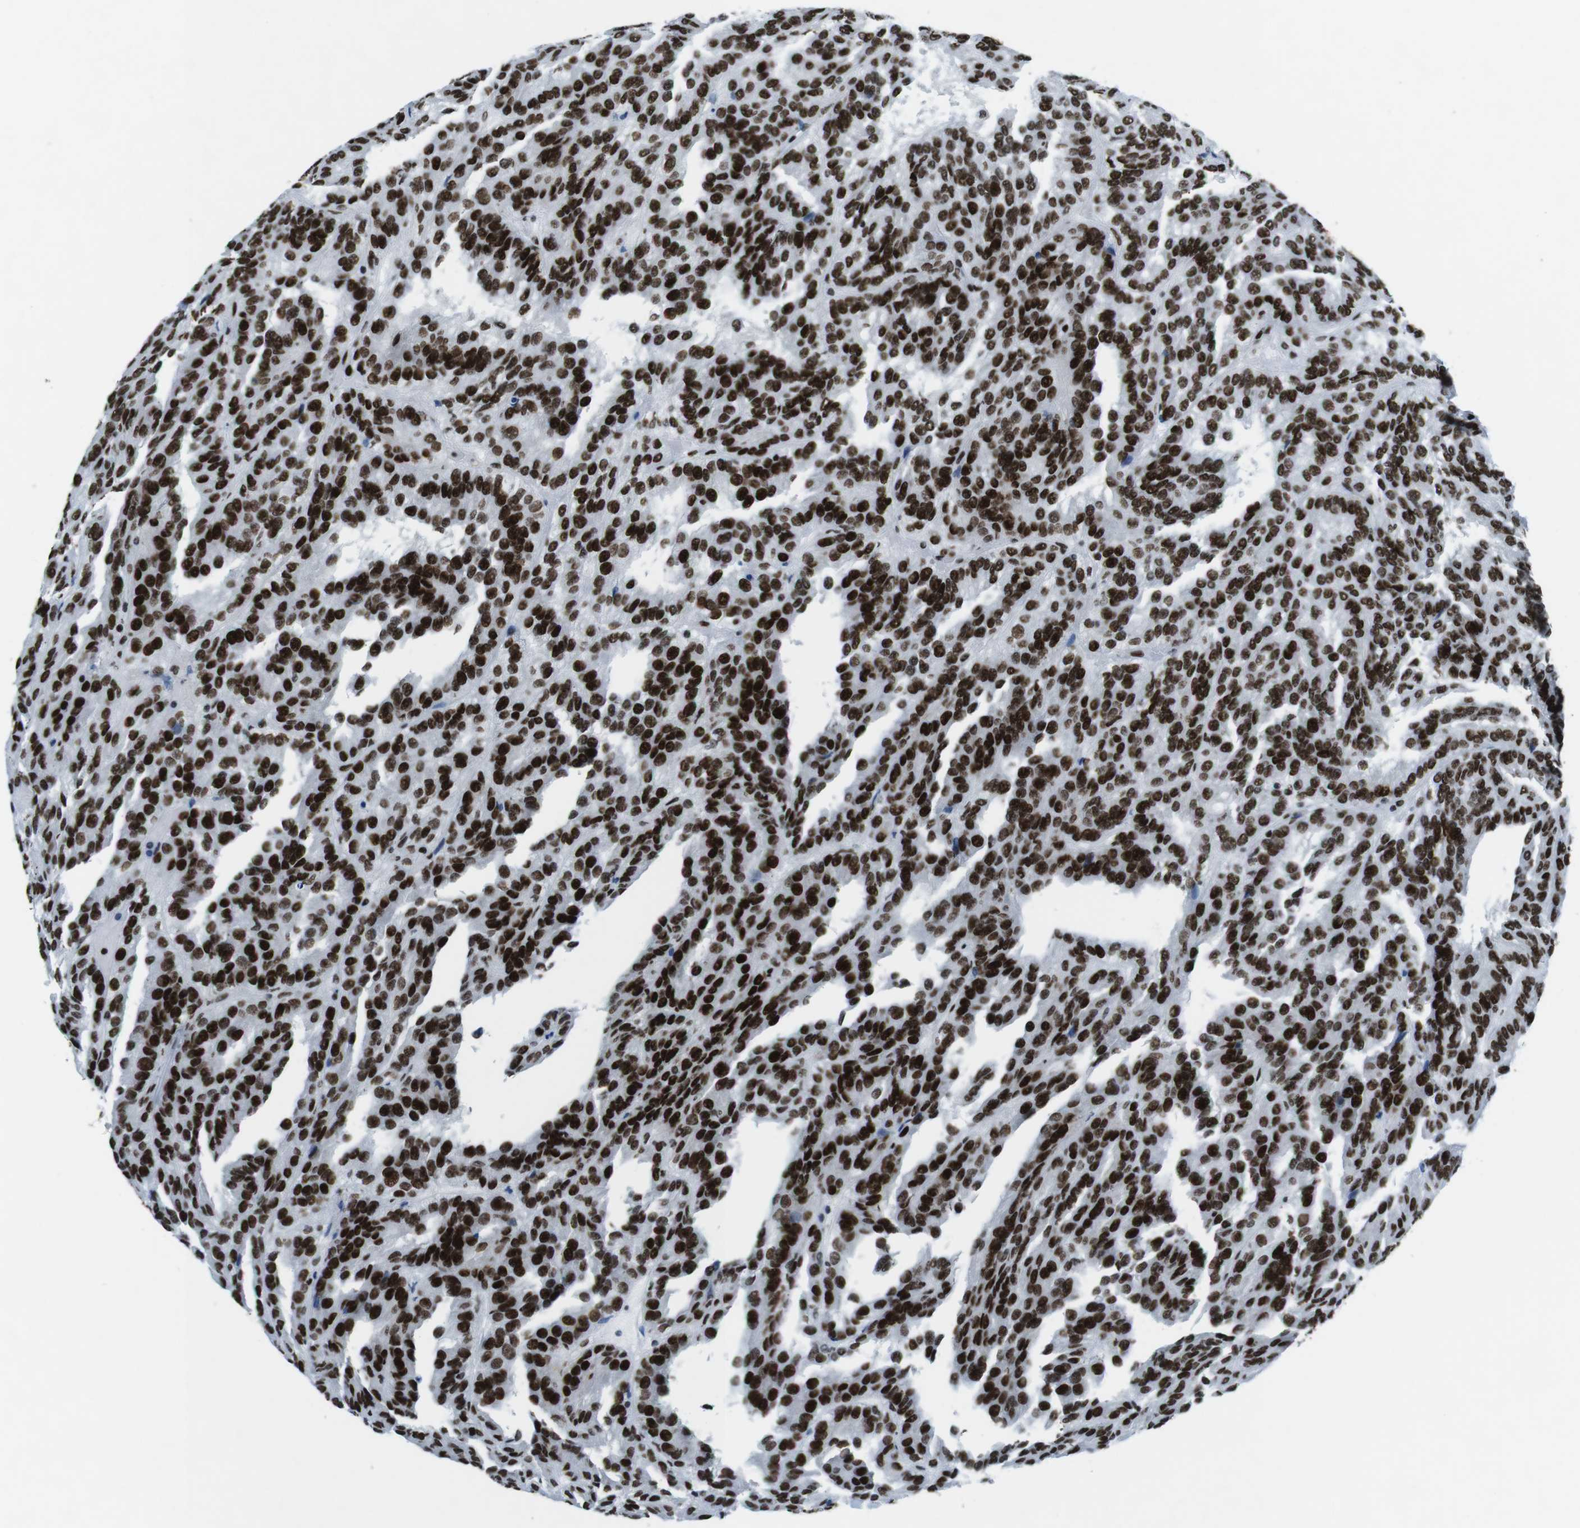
{"staining": {"intensity": "strong", "quantity": ">75%", "location": "nuclear"}, "tissue": "renal cancer", "cell_type": "Tumor cells", "image_type": "cancer", "snomed": [{"axis": "morphology", "description": "Adenocarcinoma, NOS"}, {"axis": "topography", "description": "Kidney"}], "caption": "Human adenocarcinoma (renal) stained with a brown dye displays strong nuclear positive staining in about >75% of tumor cells.", "gene": "CITED2", "patient": {"sex": "male", "age": 46}}